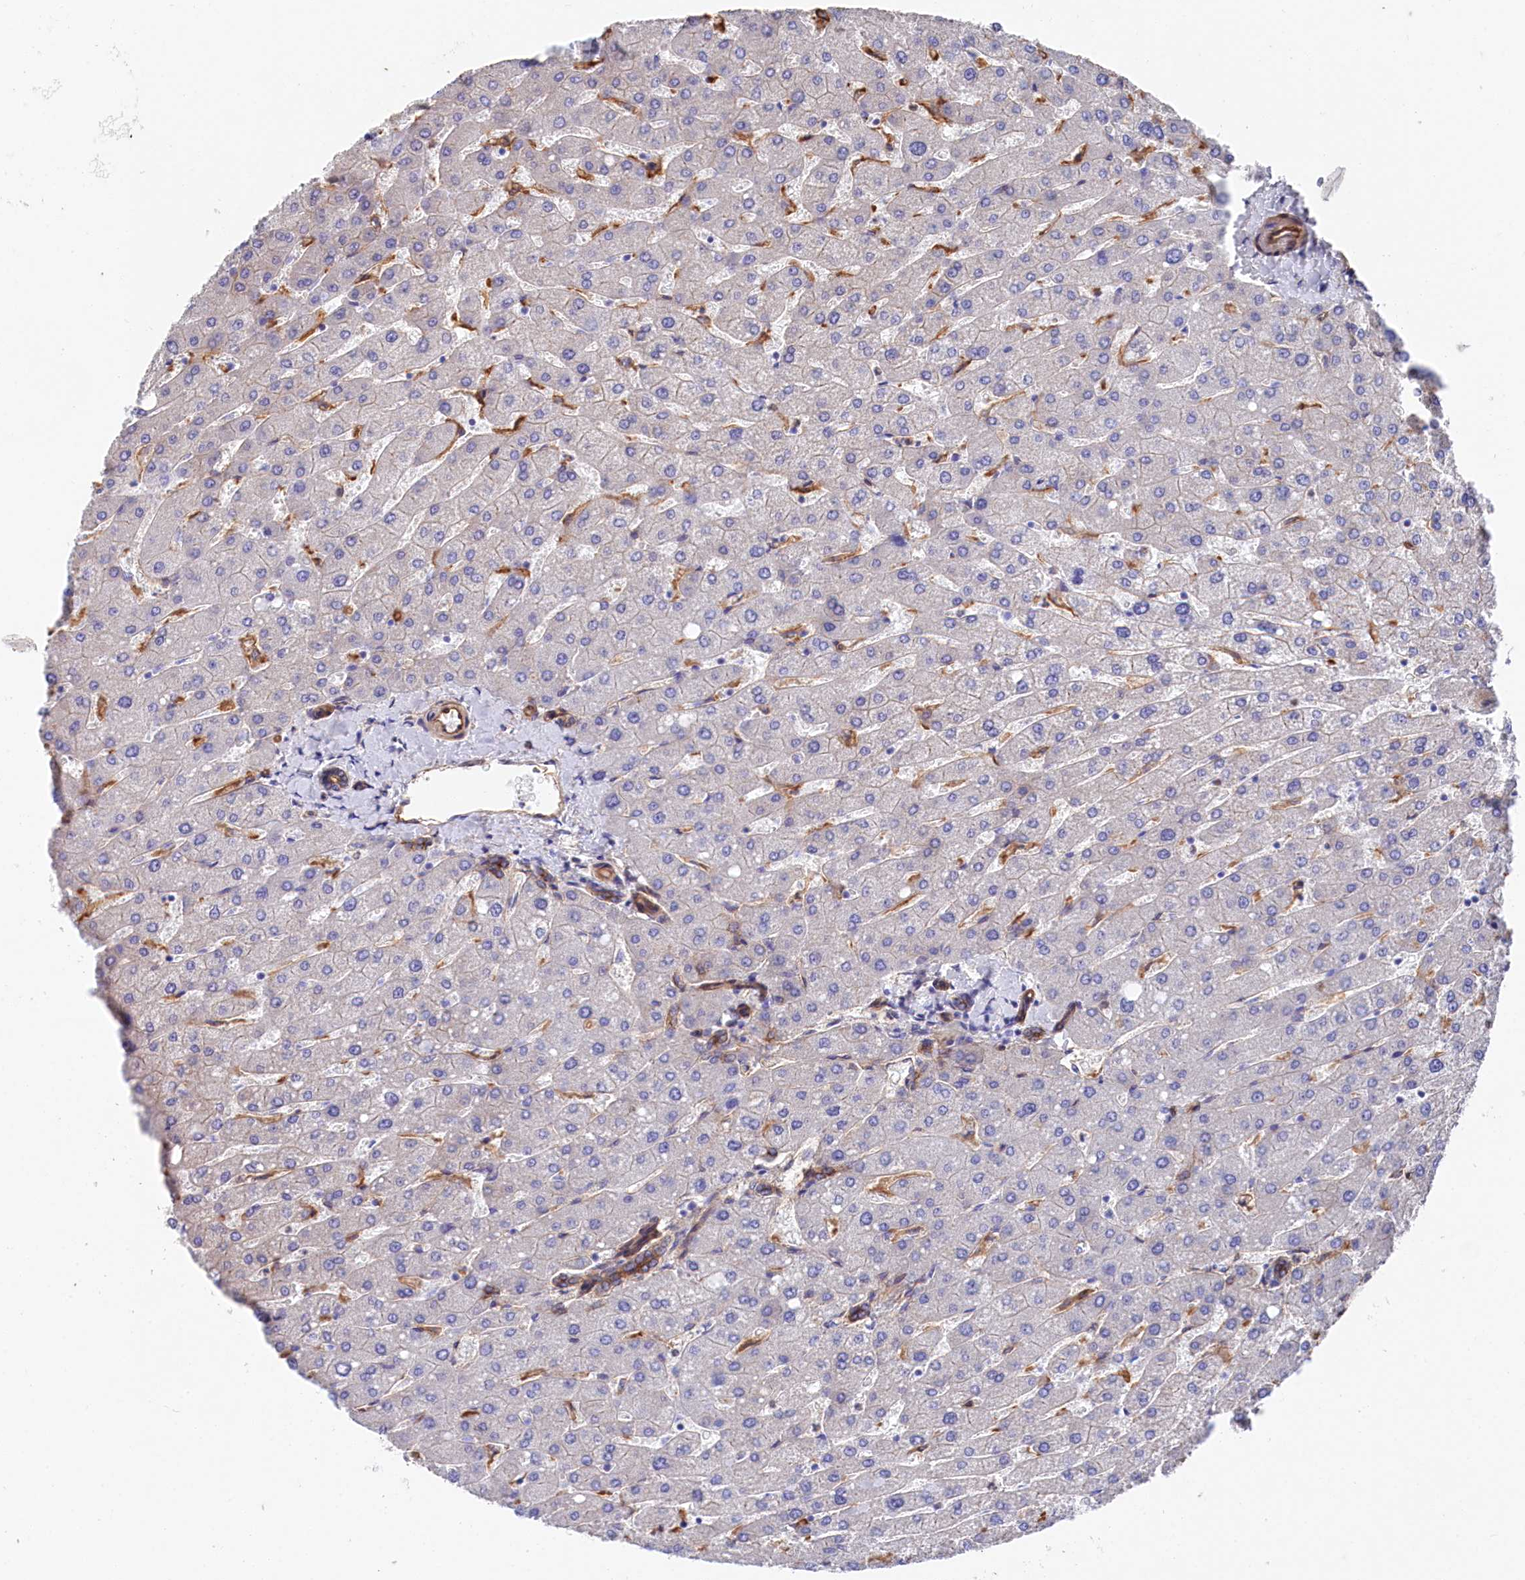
{"staining": {"intensity": "moderate", "quantity": ">75%", "location": "cytoplasmic/membranous"}, "tissue": "liver", "cell_type": "Cholangiocytes", "image_type": "normal", "snomed": [{"axis": "morphology", "description": "Normal tissue, NOS"}, {"axis": "topography", "description": "Liver"}], "caption": "IHC photomicrograph of benign liver stained for a protein (brown), which demonstrates medium levels of moderate cytoplasmic/membranous staining in about >75% of cholangiocytes.", "gene": "TNKS1BP1", "patient": {"sex": "male", "age": 55}}